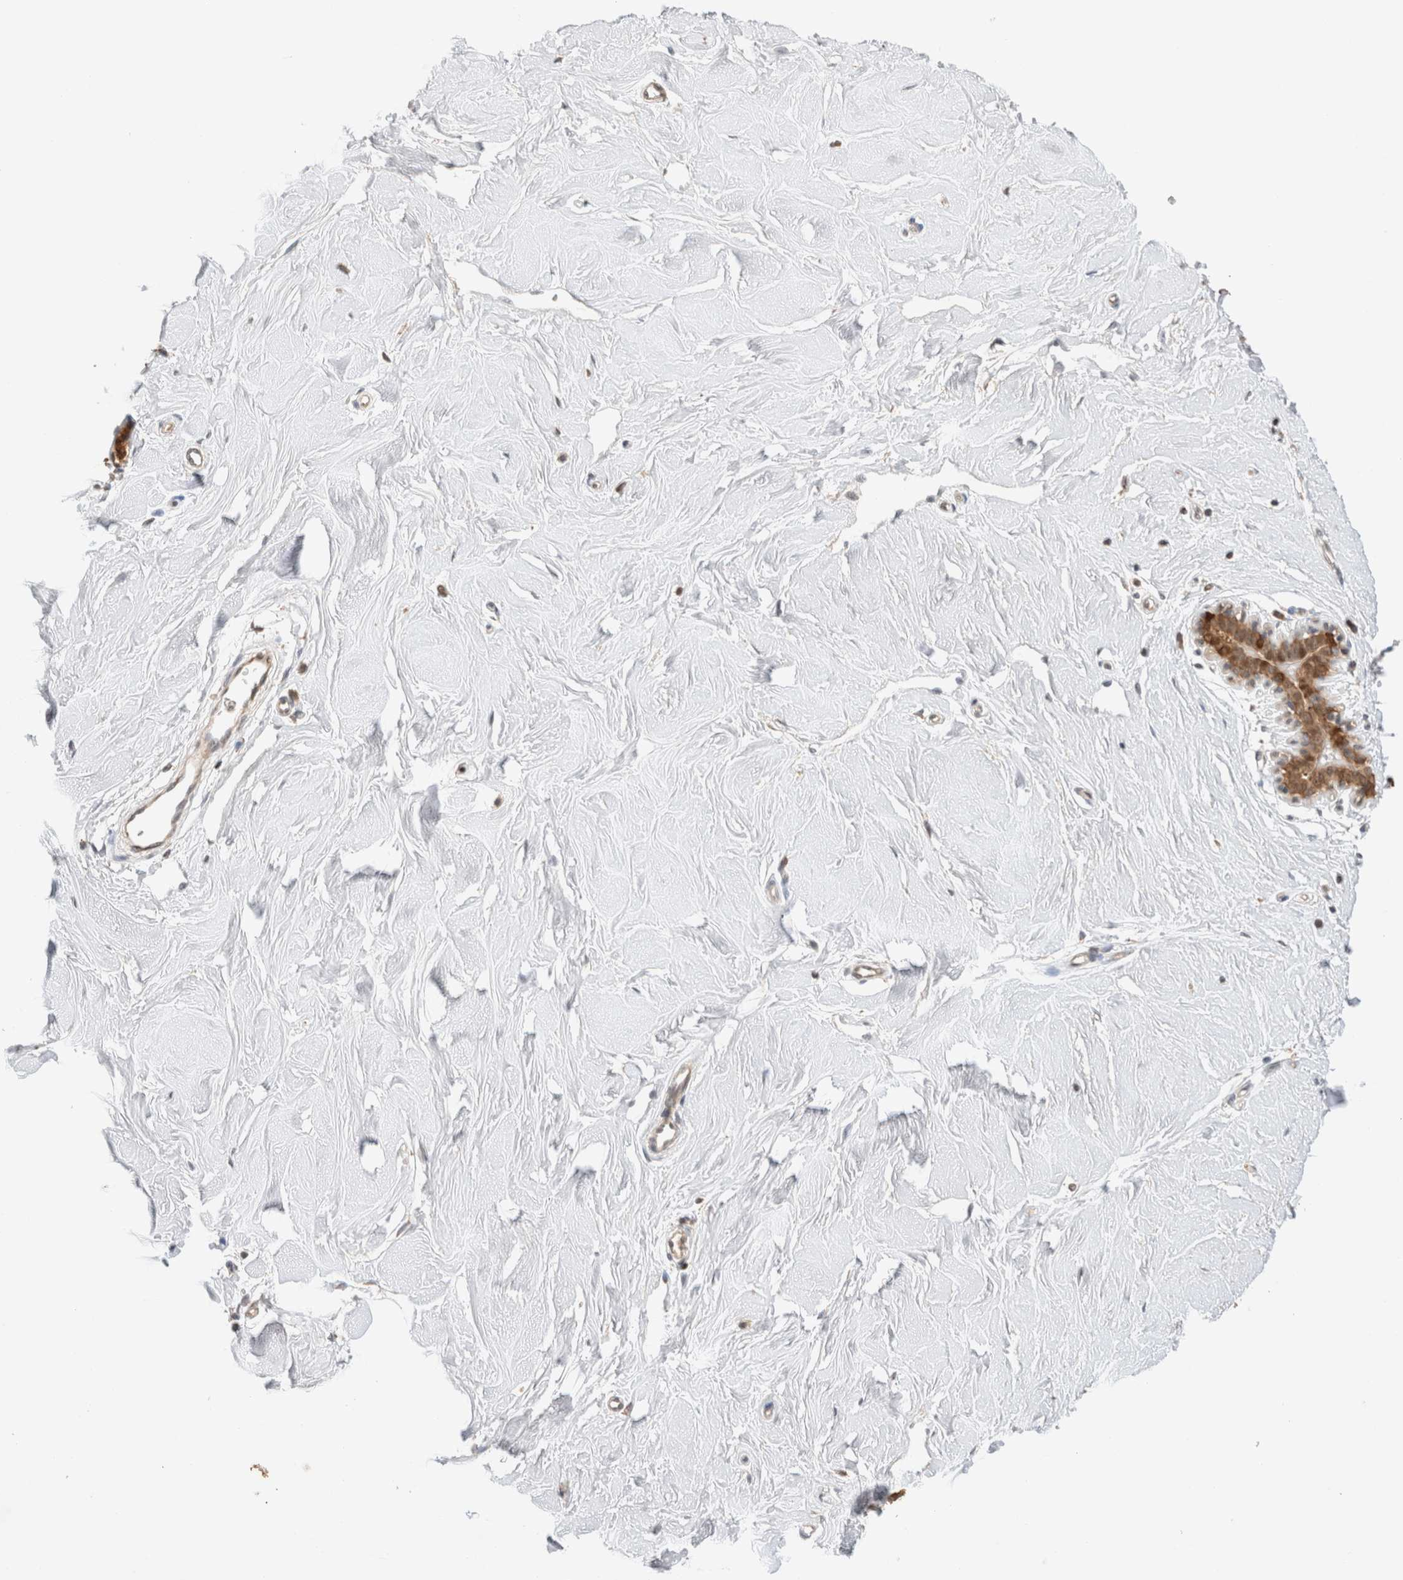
{"staining": {"intensity": "negative", "quantity": "none", "location": "none"}, "tissue": "breast", "cell_type": "Adipocytes", "image_type": "normal", "snomed": [{"axis": "morphology", "description": "Normal tissue, NOS"}, {"axis": "topography", "description": "Breast"}], "caption": "Adipocytes are negative for brown protein staining in normal breast. (DAB (3,3'-diaminobenzidine) IHC, high magnification).", "gene": "CA13", "patient": {"sex": "female", "age": 23}}